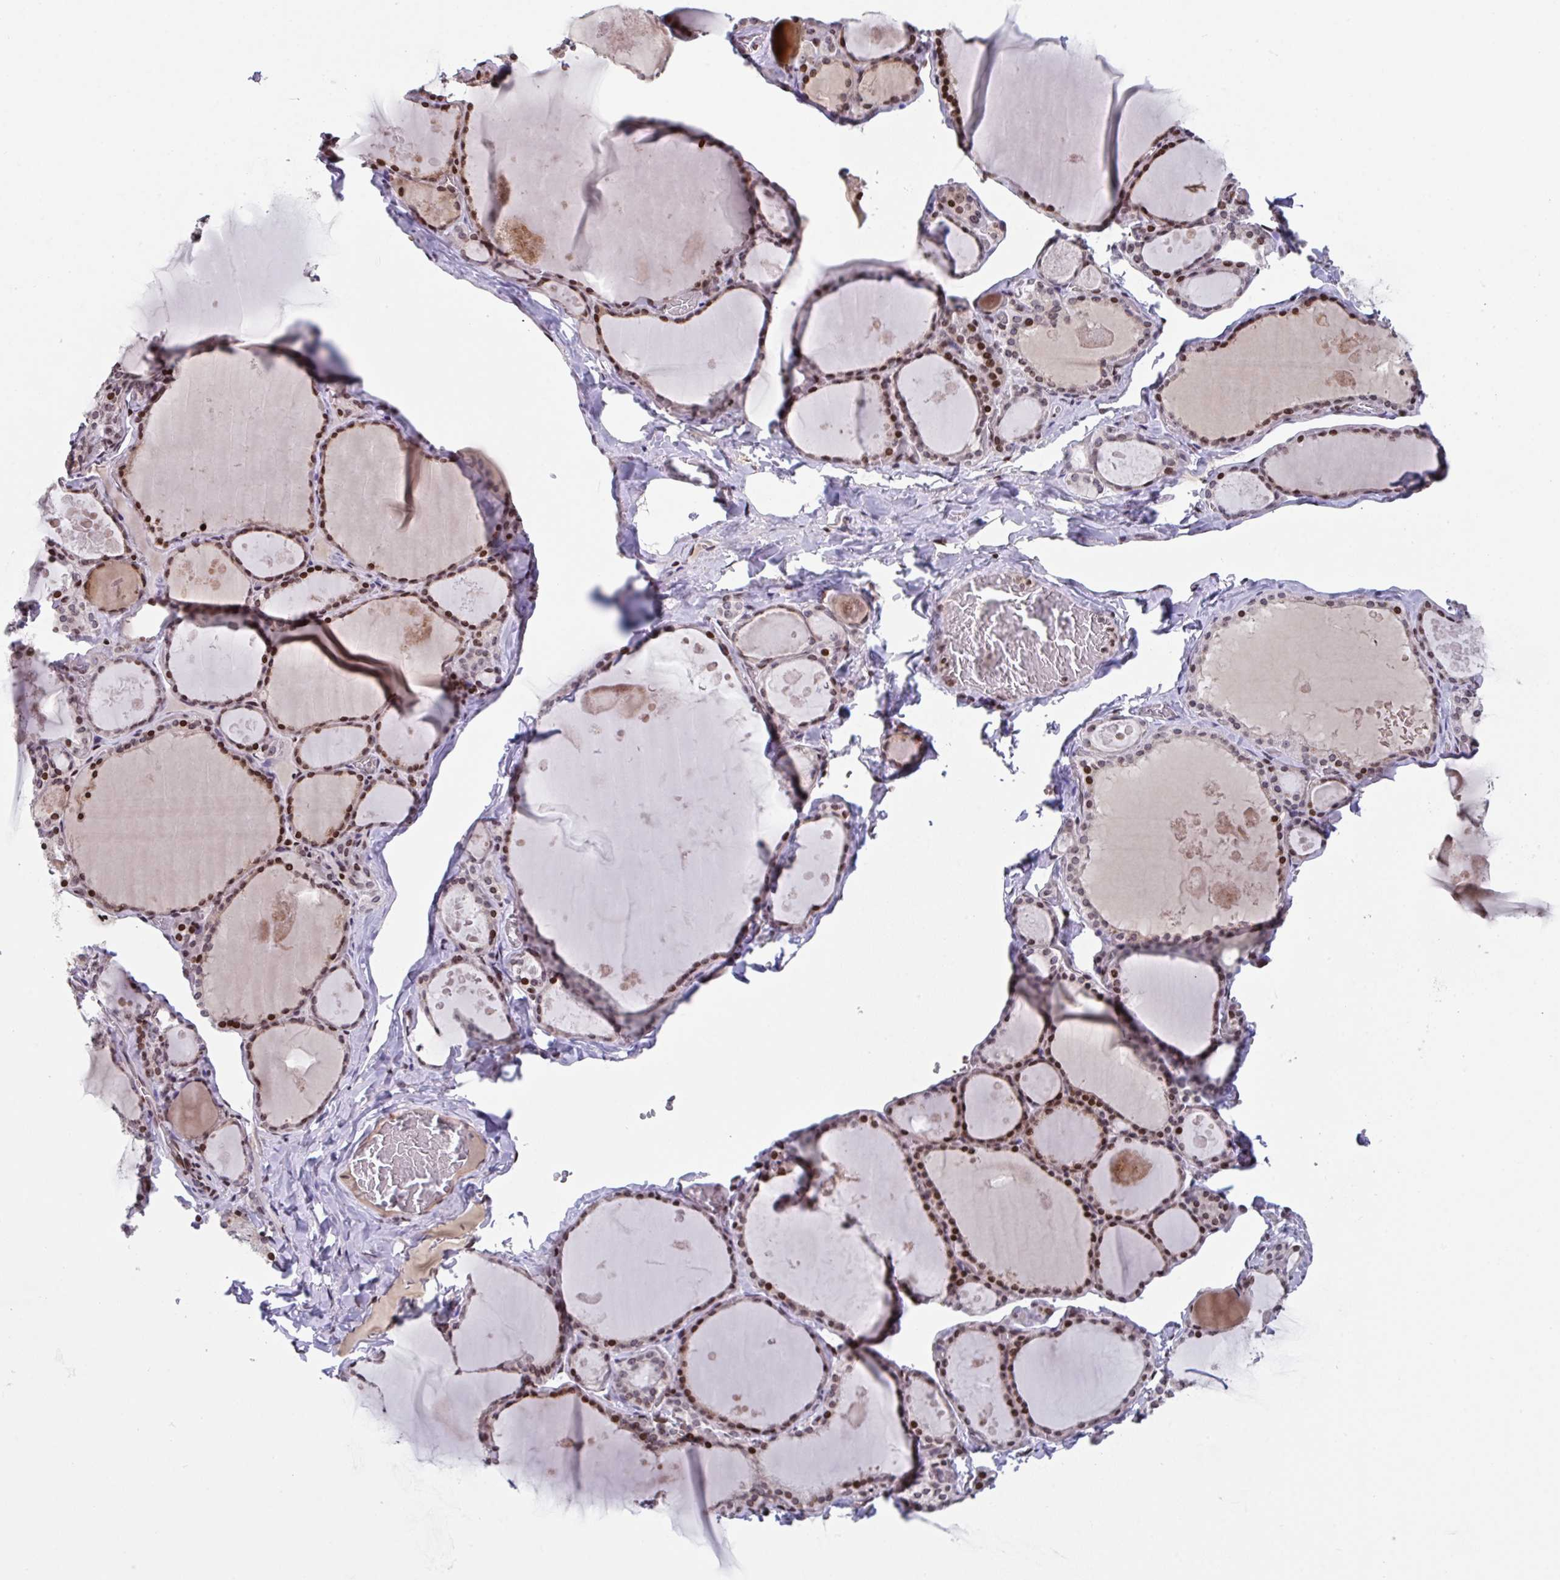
{"staining": {"intensity": "moderate", "quantity": ">75%", "location": "nuclear"}, "tissue": "thyroid gland", "cell_type": "Glandular cells", "image_type": "normal", "snomed": [{"axis": "morphology", "description": "Normal tissue, NOS"}, {"axis": "topography", "description": "Thyroid gland"}], "caption": "Human thyroid gland stained with a brown dye displays moderate nuclear positive staining in approximately >75% of glandular cells.", "gene": "PCDHB8", "patient": {"sex": "male", "age": 56}}